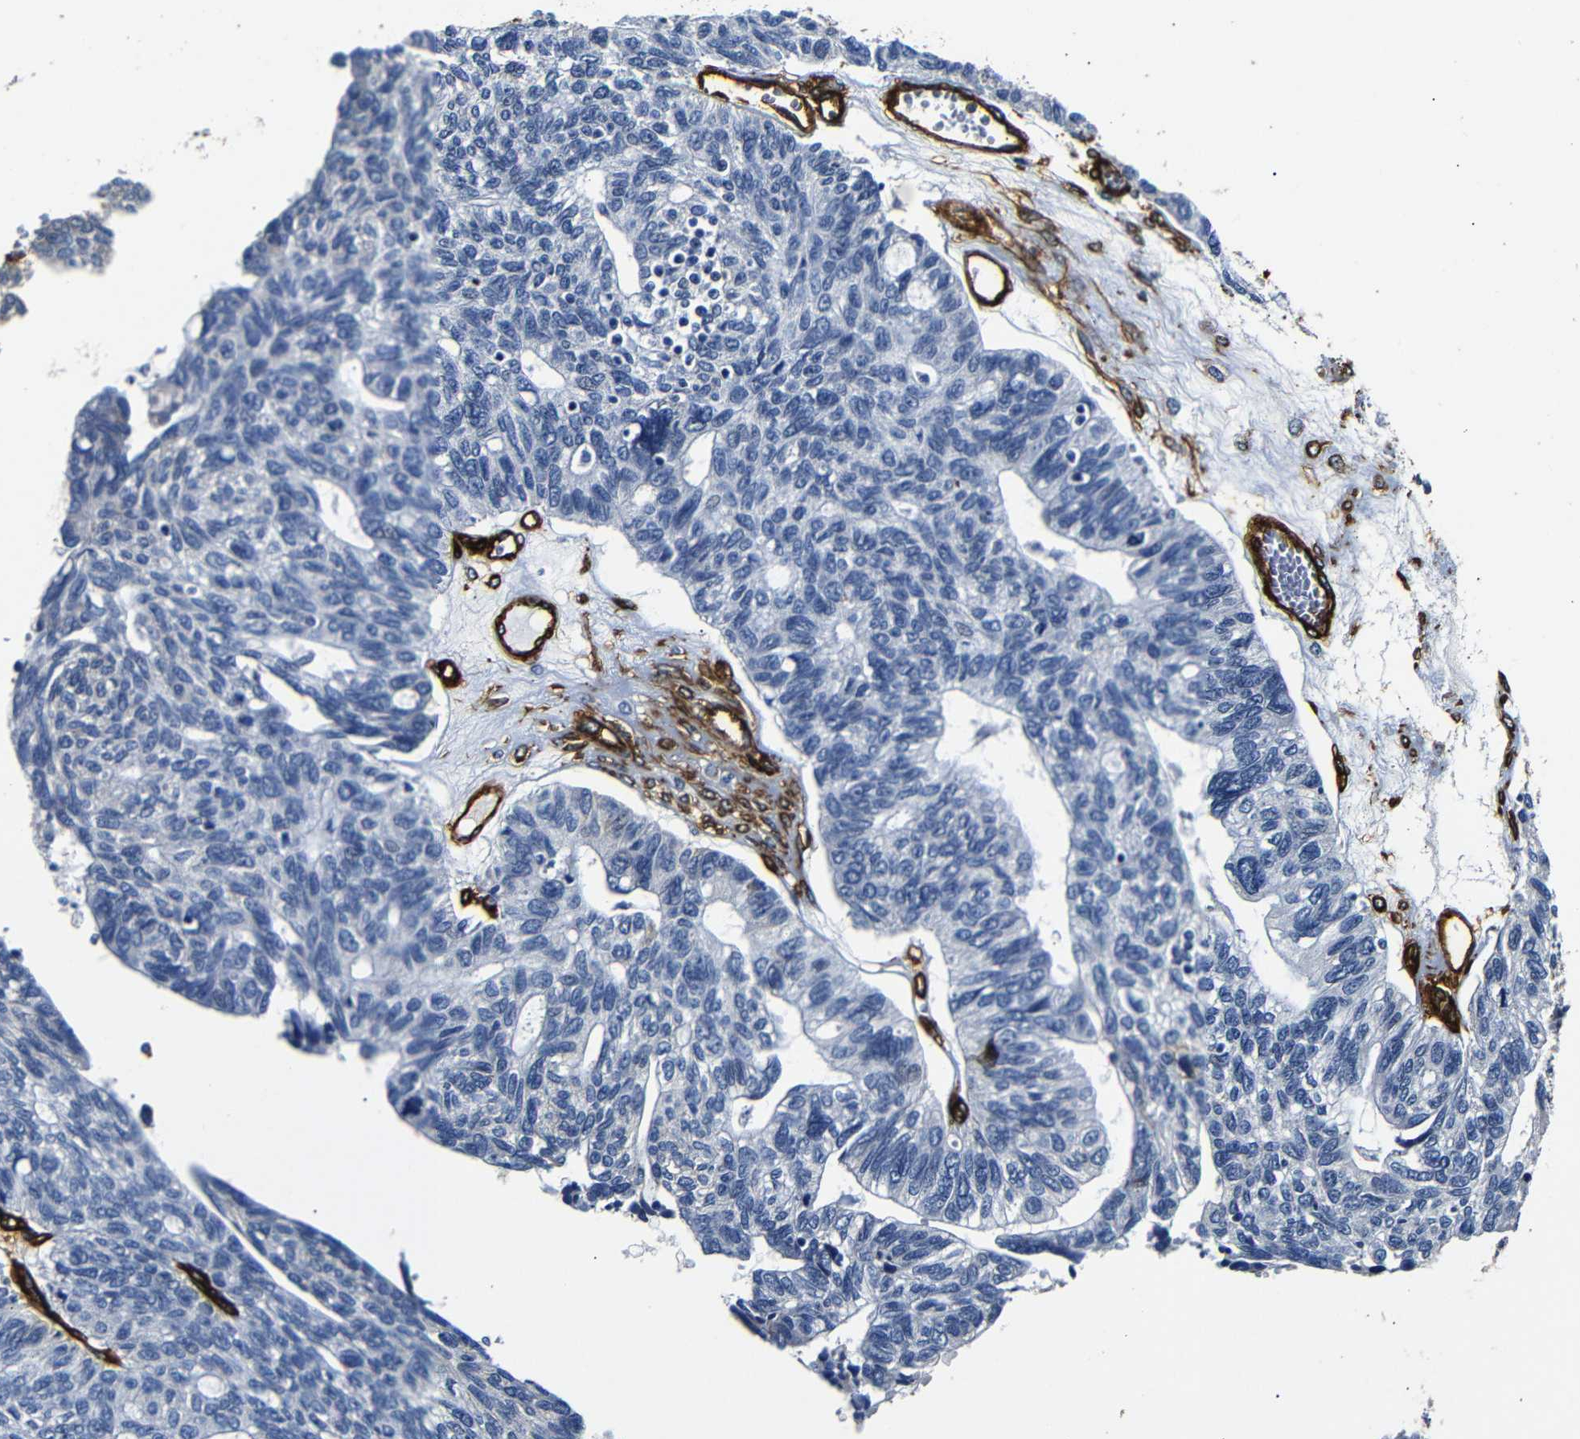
{"staining": {"intensity": "strong", "quantity": "<25%", "location": "cytoplasmic/membranous"}, "tissue": "ovarian cancer", "cell_type": "Tumor cells", "image_type": "cancer", "snomed": [{"axis": "morphology", "description": "Cystadenocarcinoma, serous, NOS"}, {"axis": "topography", "description": "Ovary"}], "caption": "Ovarian serous cystadenocarcinoma stained for a protein (brown) exhibits strong cytoplasmic/membranous positive positivity in approximately <25% of tumor cells.", "gene": "CAV2", "patient": {"sex": "female", "age": 79}}